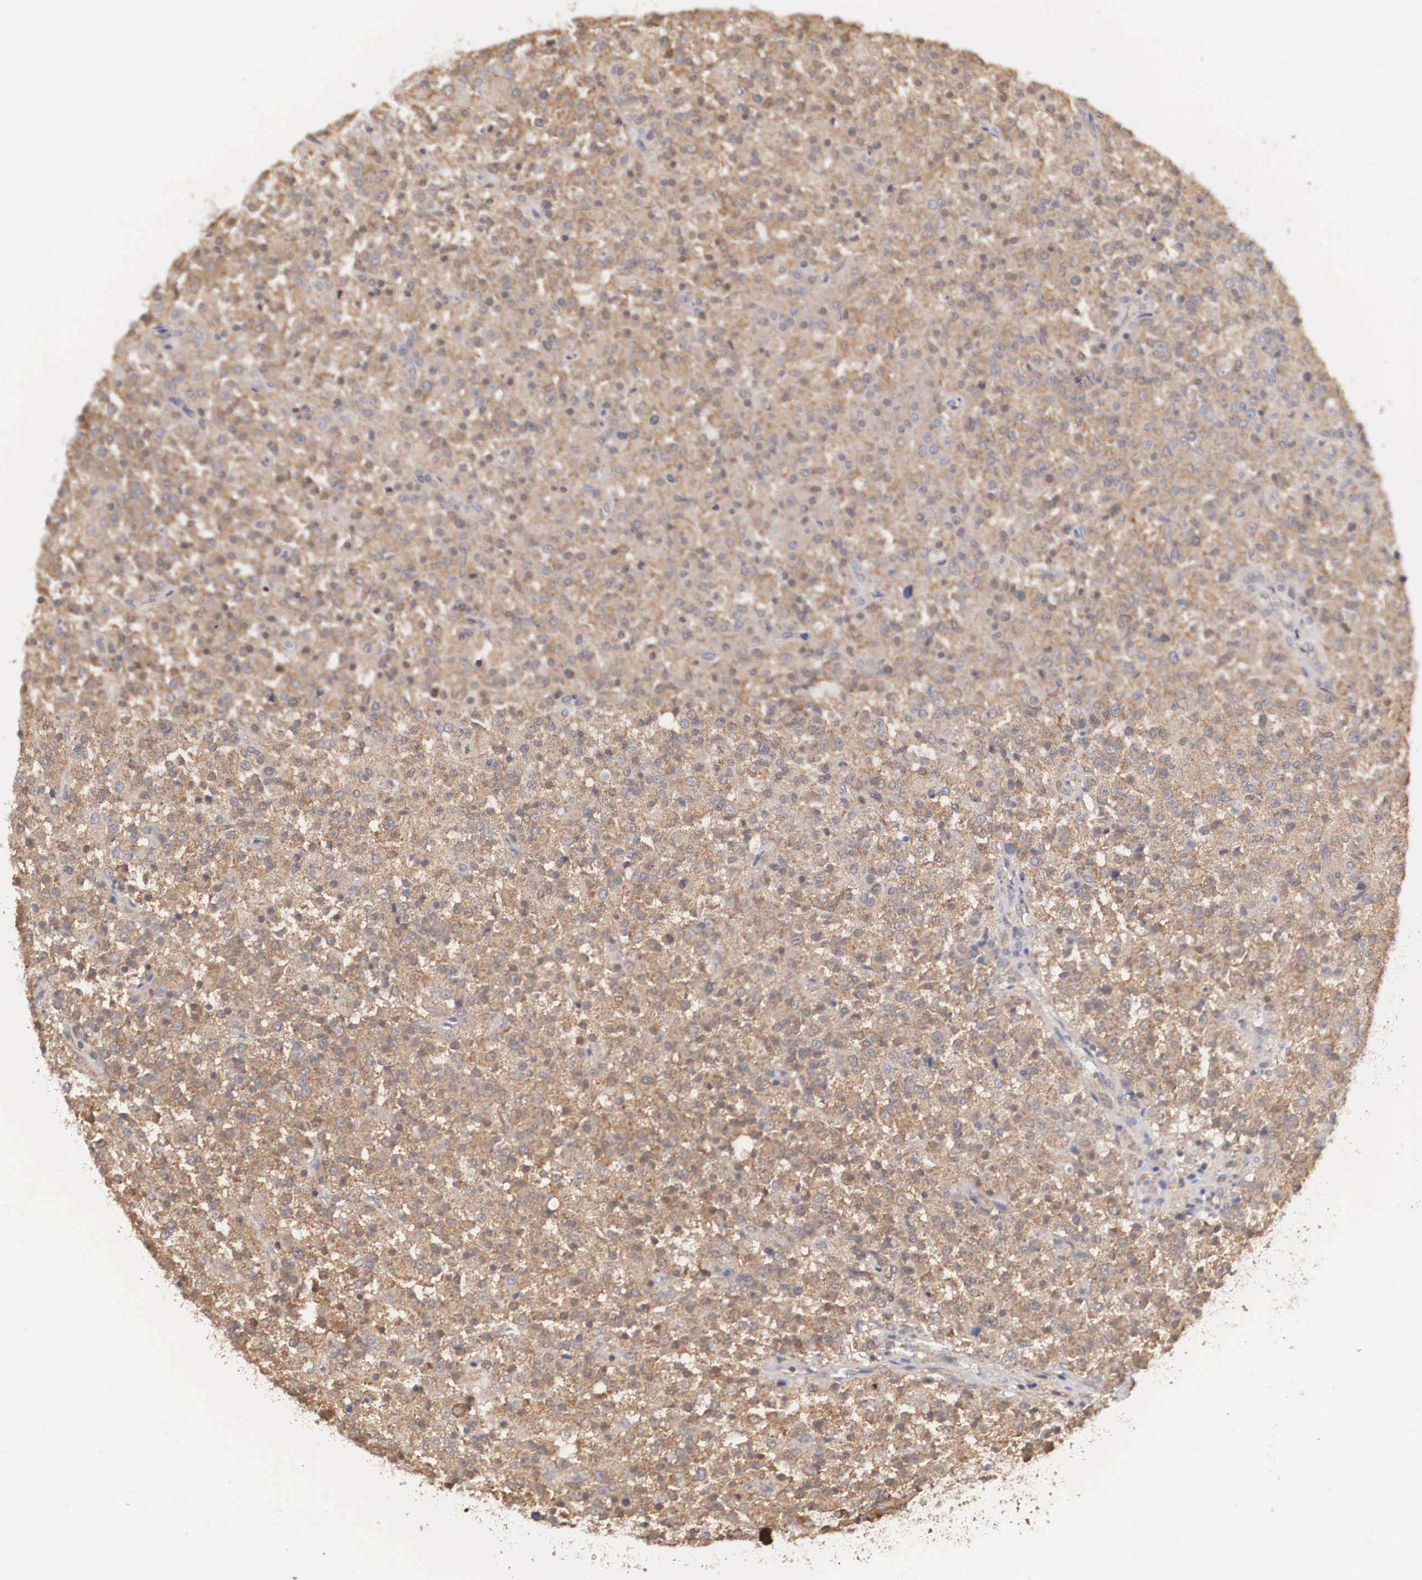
{"staining": {"intensity": "weak", "quantity": ">75%", "location": "cytoplasmic/membranous"}, "tissue": "testis cancer", "cell_type": "Tumor cells", "image_type": "cancer", "snomed": [{"axis": "morphology", "description": "Seminoma, NOS"}, {"axis": "topography", "description": "Testis"}], "caption": "A micrograph of human seminoma (testis) stained for a protein reveals weak cytoplasmic/membranous brown staining in tumor cells. (Stains: DAB in brown, nuclei in blue, Microscopy: brightfield microscopy at high magnification).", "gene": "DHRS1", "patient": {"sex": "male", "age": 59}}